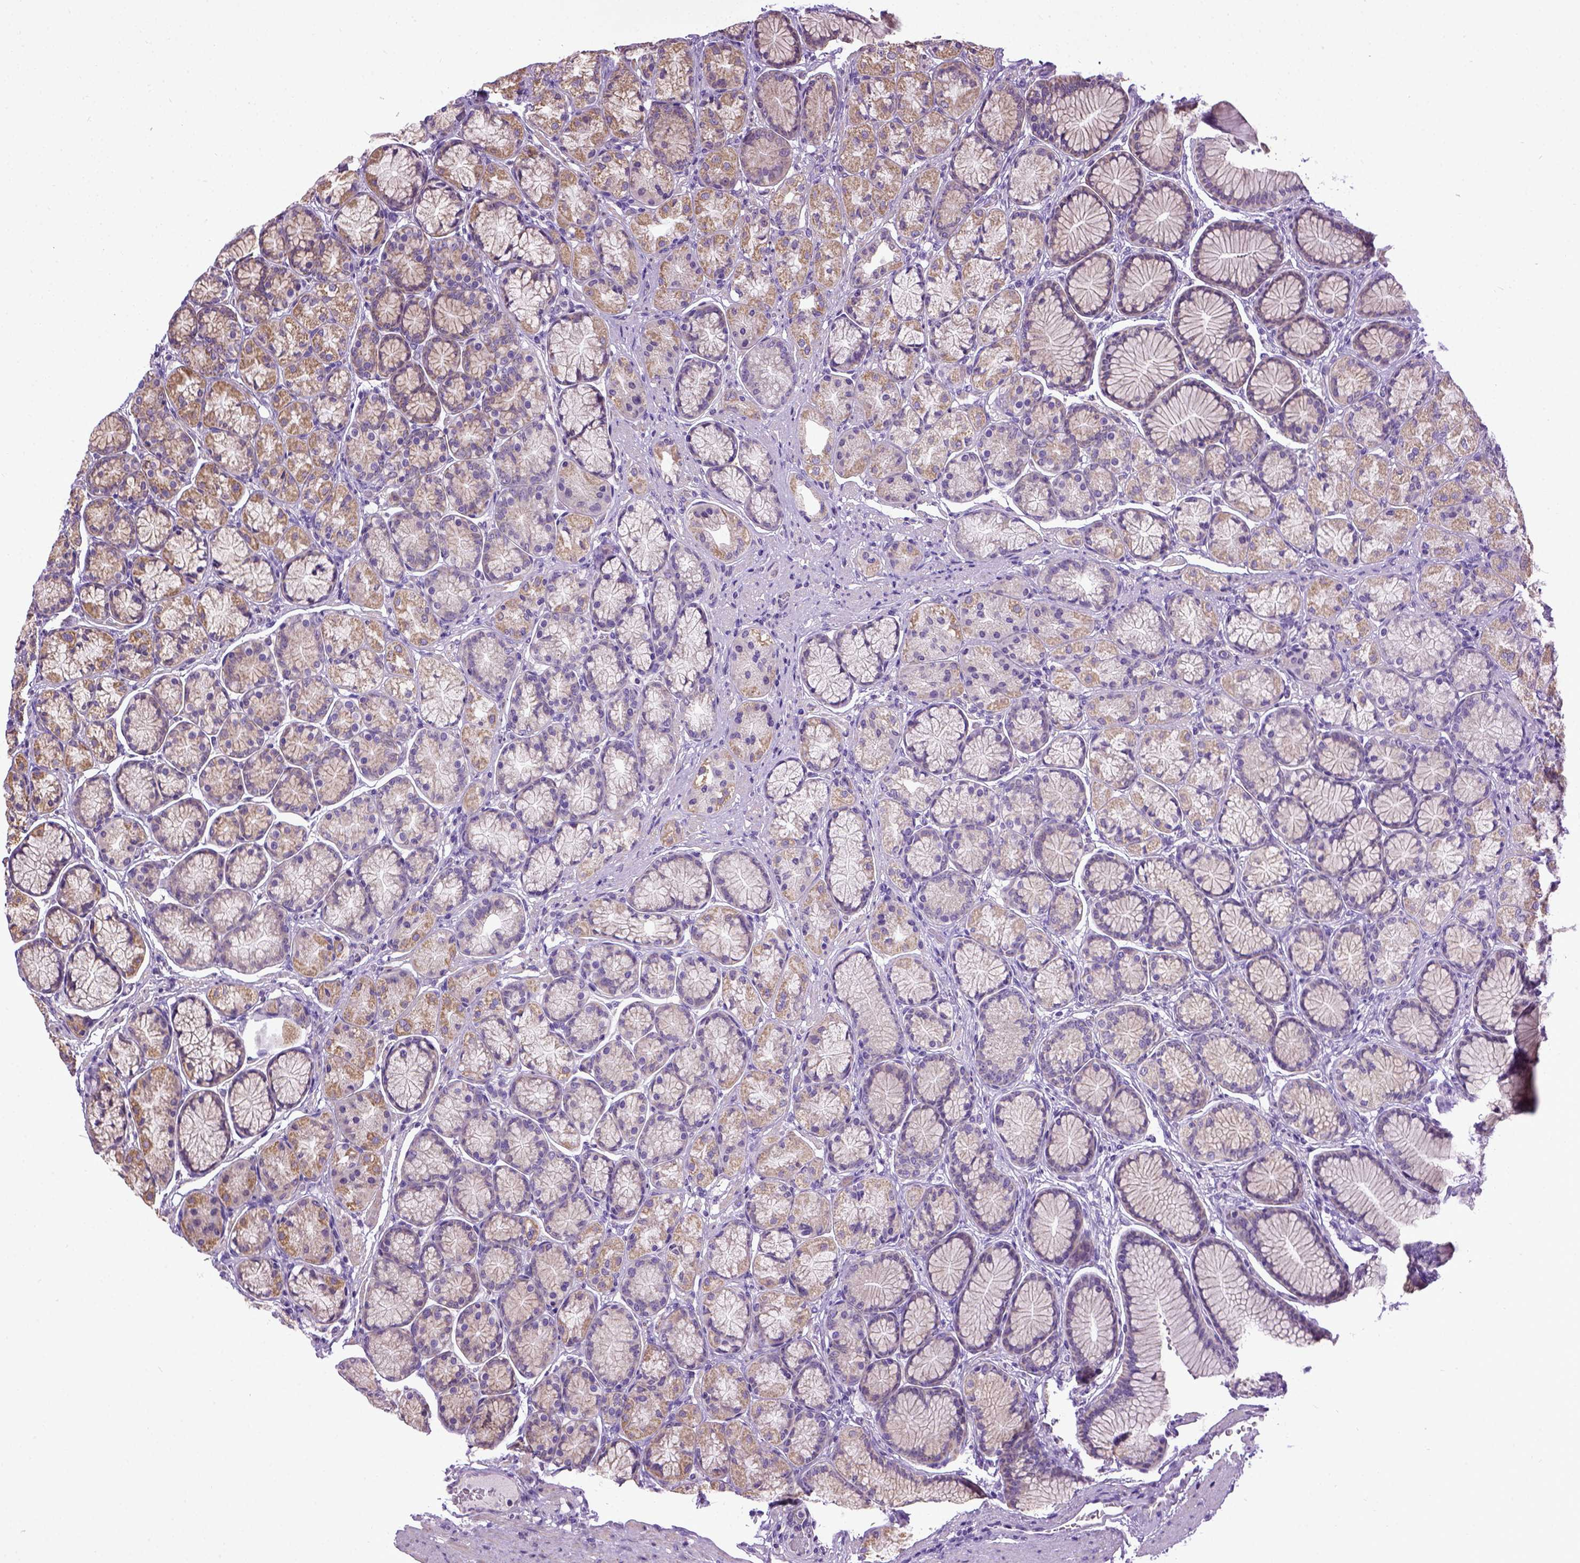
{"staining": {"intensity": "weak", "quantity": "<25%", "location": "cytoplasmic/membranous"}, "tissue": "stomach", "cell_type": "Glandular cells", "image_type": "normal", "snomed": [{"axis": "morphology", "description": "Normal tissue, NOS"}, {"axis": "morphology", "description": "Adenocarcinoma, NOS"}, {"axis": "morphology", "description": "Adenocarcinoma, High grade"}, {"axis": "topography", "description": "Stomach, upper"}, {"axis": "topography", "description": "Stomach"}], "caption": "A high-resolution image shows immunohistochemistry (IHC) staining of benign stomach, which shows no significant expression in glandular cells. (Brightfield microscopy of DAB (3,3'-diaminobenzidine) IHC at high magnification).", "gene": "ENG", "patient": {"sex": "female", "age": 65}}